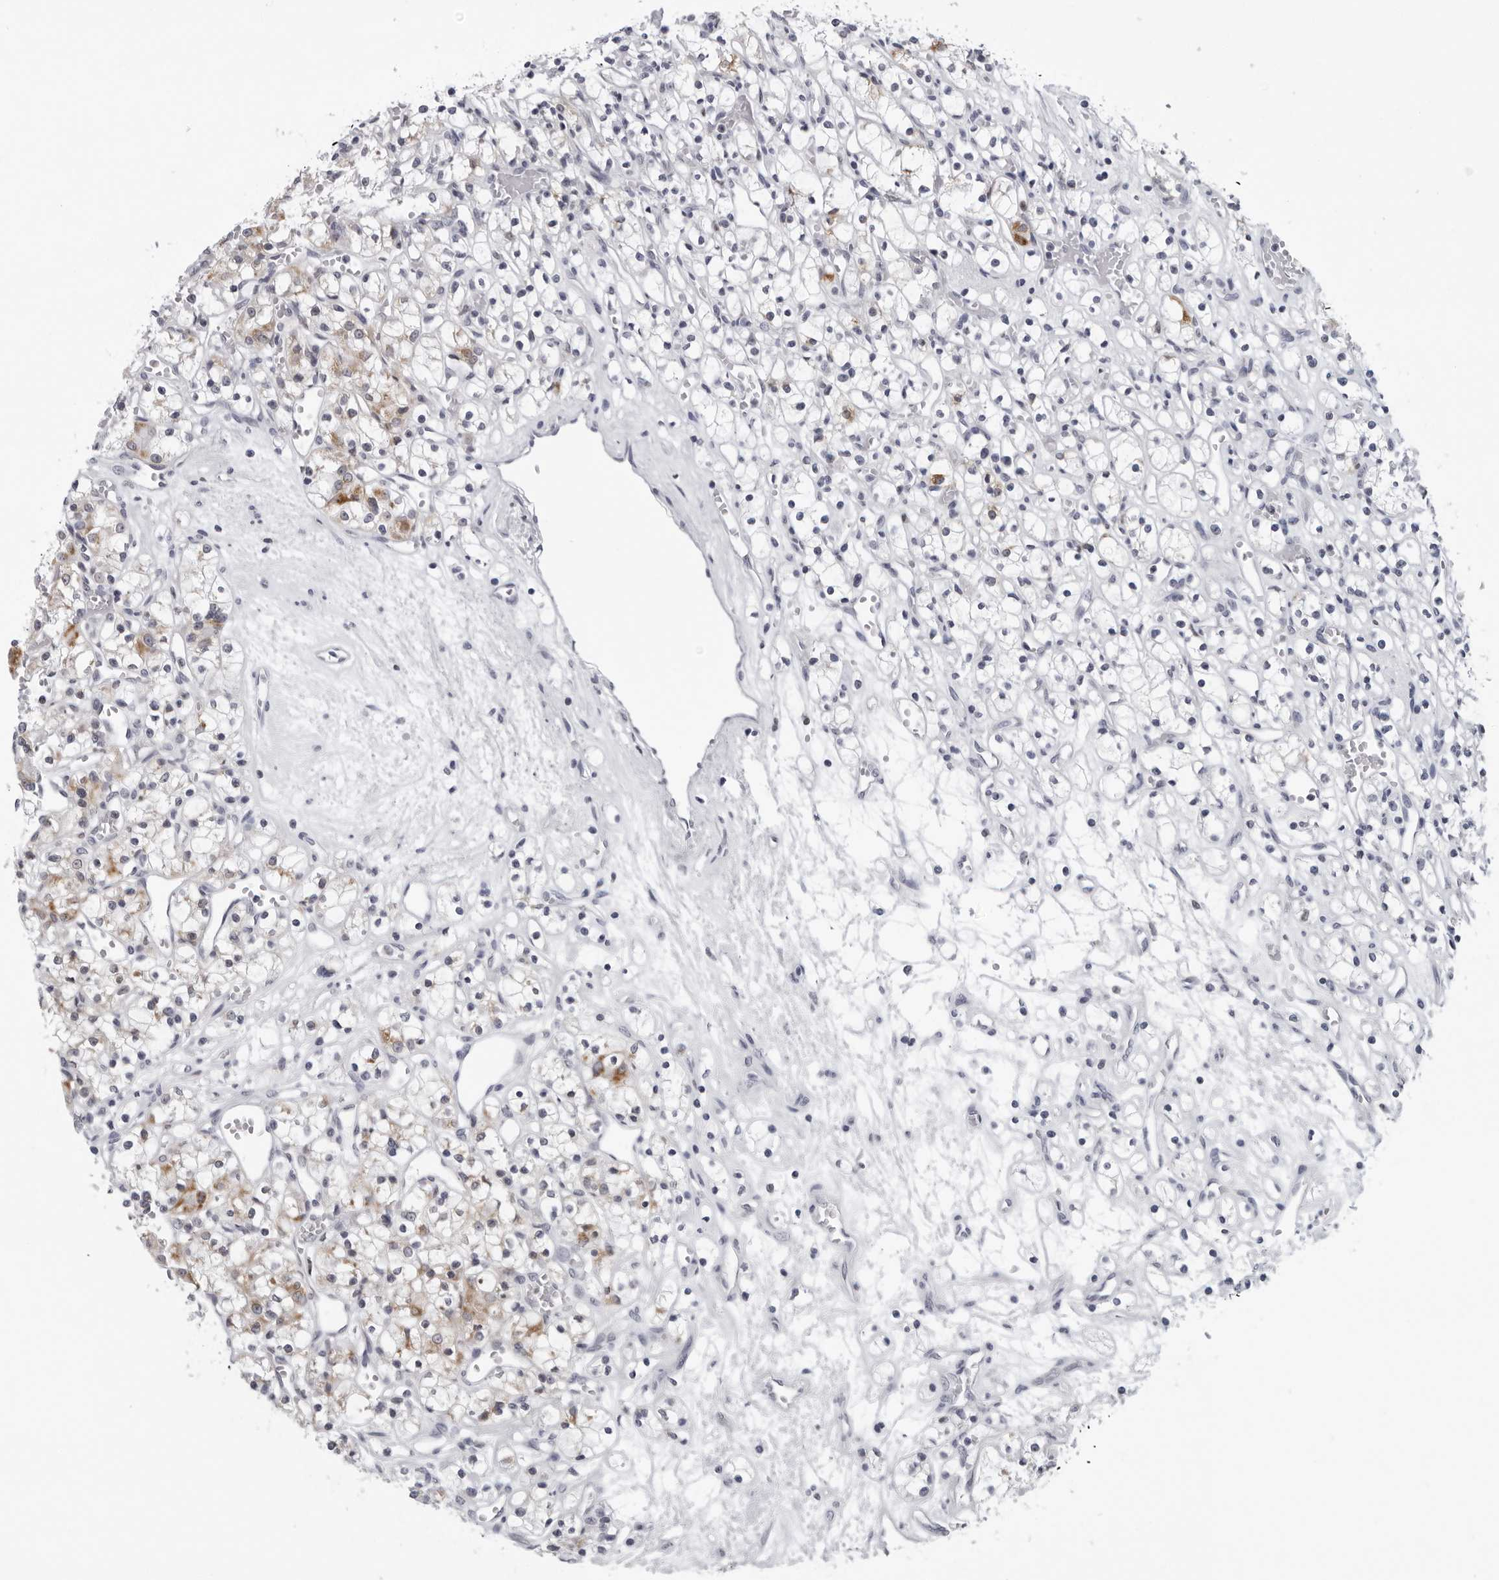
{"staining": {"intensity": "moderate", "quantity": "<25%", "location": "cytoplasmic/membranous"}, "tissue": "renal cancer", "cell_type": "Tumor cells", "image_type": "cancer", "snomed": [{"axis": "morphology", "description": "Adenocarcinoma, NOS"}, {"axis": "topography", "description": "Kidney"}], "caption": "Human renal cancer stained for a protein (brown) reveals moderate cytoplasmic/membranous positive staining in about <25% of tumor cells.", "gene": "CPT2", "patient": {"sex": "female", "age": 59}}